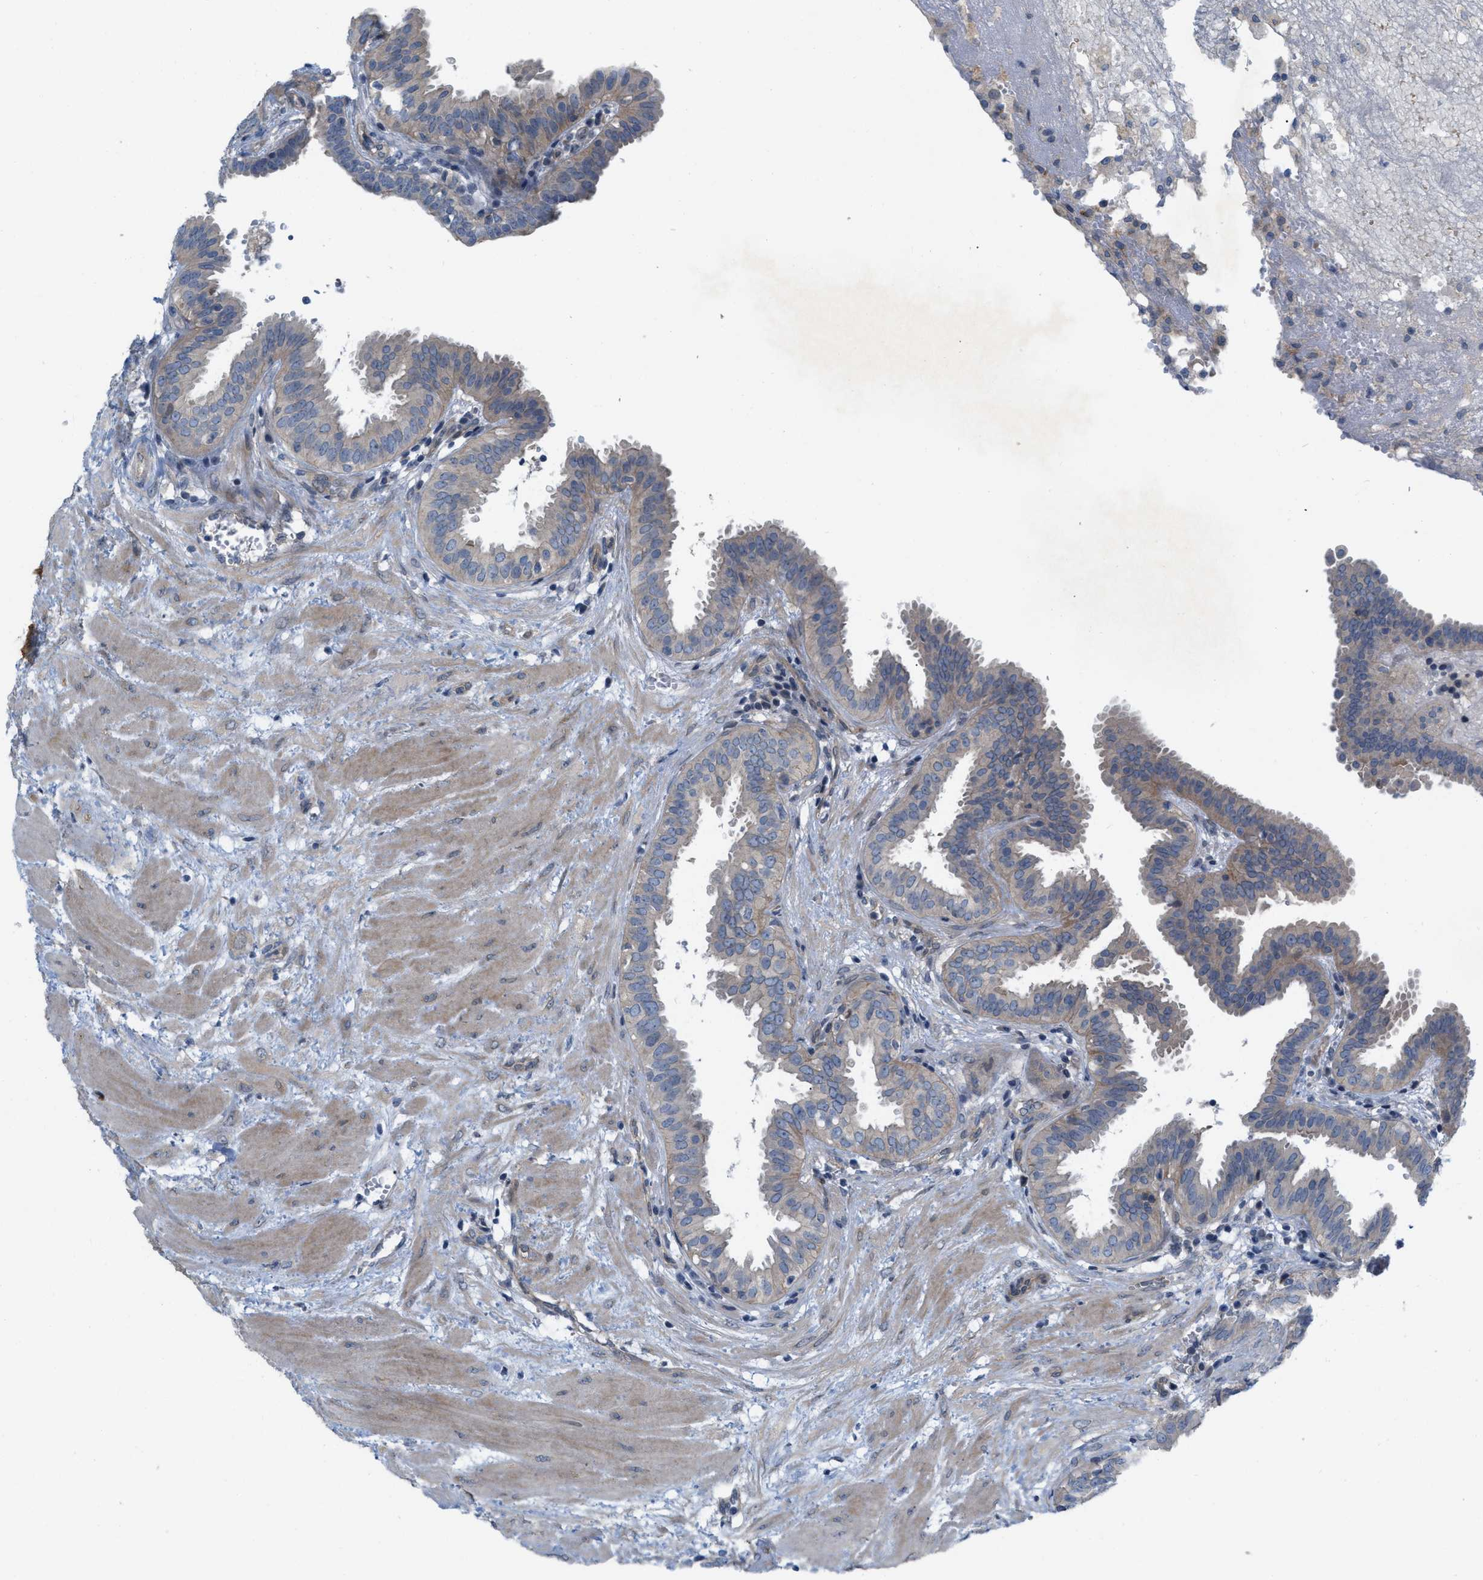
{"staining": {"intensity": "weak", "quantity": "<25%", "location": "cytoplasmic/membranous"}, "tissue": "fallopian tube", "cell_type": "Glandular cells", "image_type": "normal", "snomed": [{"axis": "morphology", "description": "Normal tissue, NOS"}, {"axis": "topography", "description": "Fallopian tube"}, {"axis": "topography", "description": "Placenta"}], "caption": "IHC of unremarkable fallopian tube displays no staining in glandular cells. The staining was performed using DAB (3,3'-diaminobenzidine) to visualize the protein expression in brown, while the nuclei were stained in blue with hematoxylin (Magnification: 20x).", "gene": "NDEL1", "patient": {"sex": "female", "age": 32}}